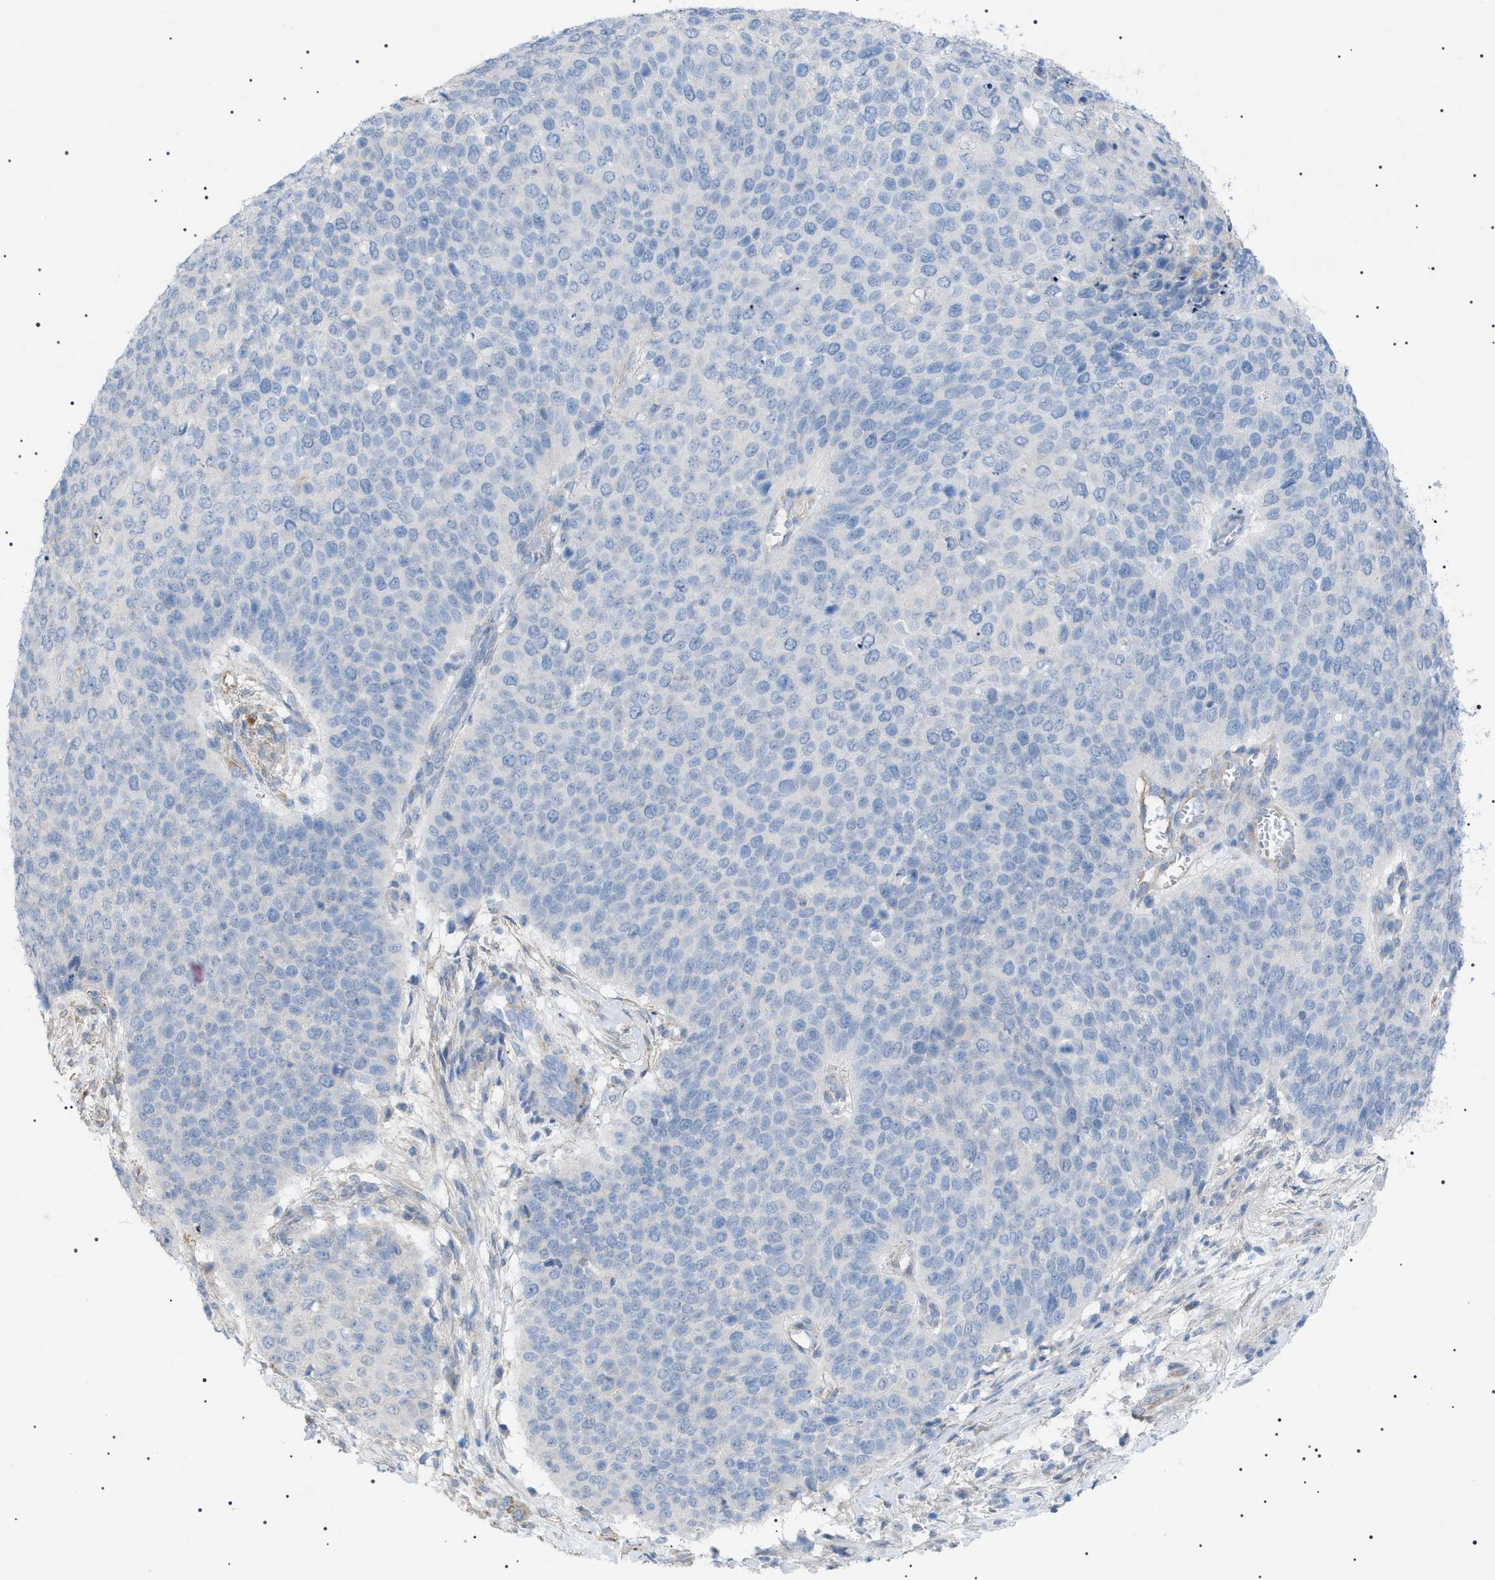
{"staining": {"intensity": "negative", "quantity": "none", "location": "none"}, "tissue": "cervical cancer", "cell_type": "Tumor cells", "image_type": "cancer", "snomed": [{"axis": "morphology", "description": "Squamous cell carcinoma, NOS"}, {"axis": "topography", "description": "Cervix"}], "caption": "The immunohistochemistry micrograph has no significant staining in tumor cells of cervical squamous cell carcinoma tissue.", "gene": "ADAMTS1", "patient": {"sex": "female", "age": 39}}